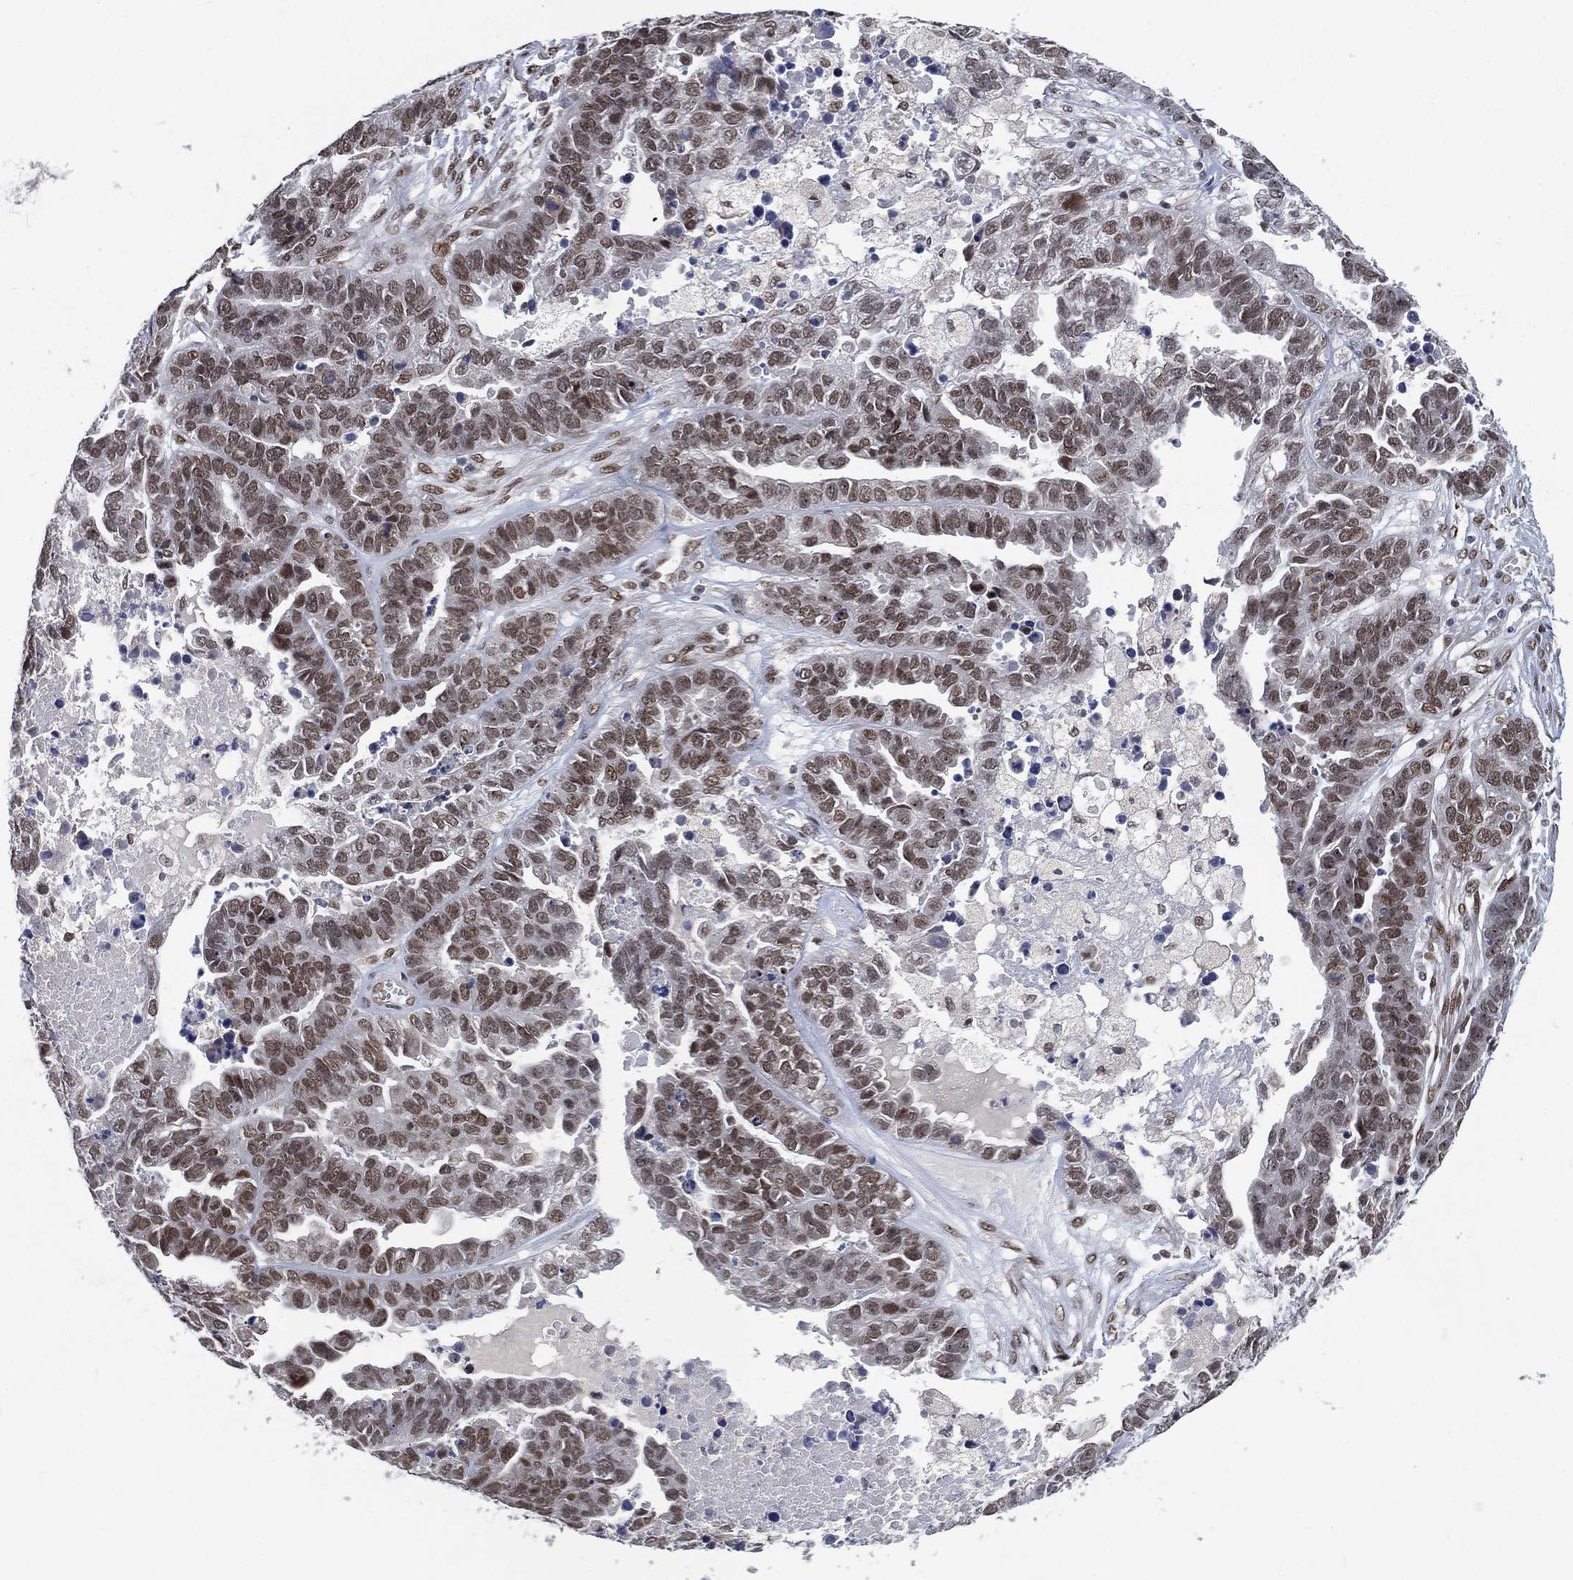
{"staining": {"intensity": "moderate", "quantity": ">75%", "location": "nuclear"}, "tissue": "ovarian cancer", "cell_type": "Tumor cells", "image_type": "cancer", "snomed": [{"axis": "morphology", "description": "Cystadenocarcinoma, serous, NOS"}, {"axis": "topography", "description": "Ovary"}], "caption": "Human ovarian serous cystadenocarcinoma stained for a protein (brown) displays moderate nuclear positive positivity in about >75% of tumor cells.", "gene": "YLPM1", "patient": {"sex": "female", "age": 87}}